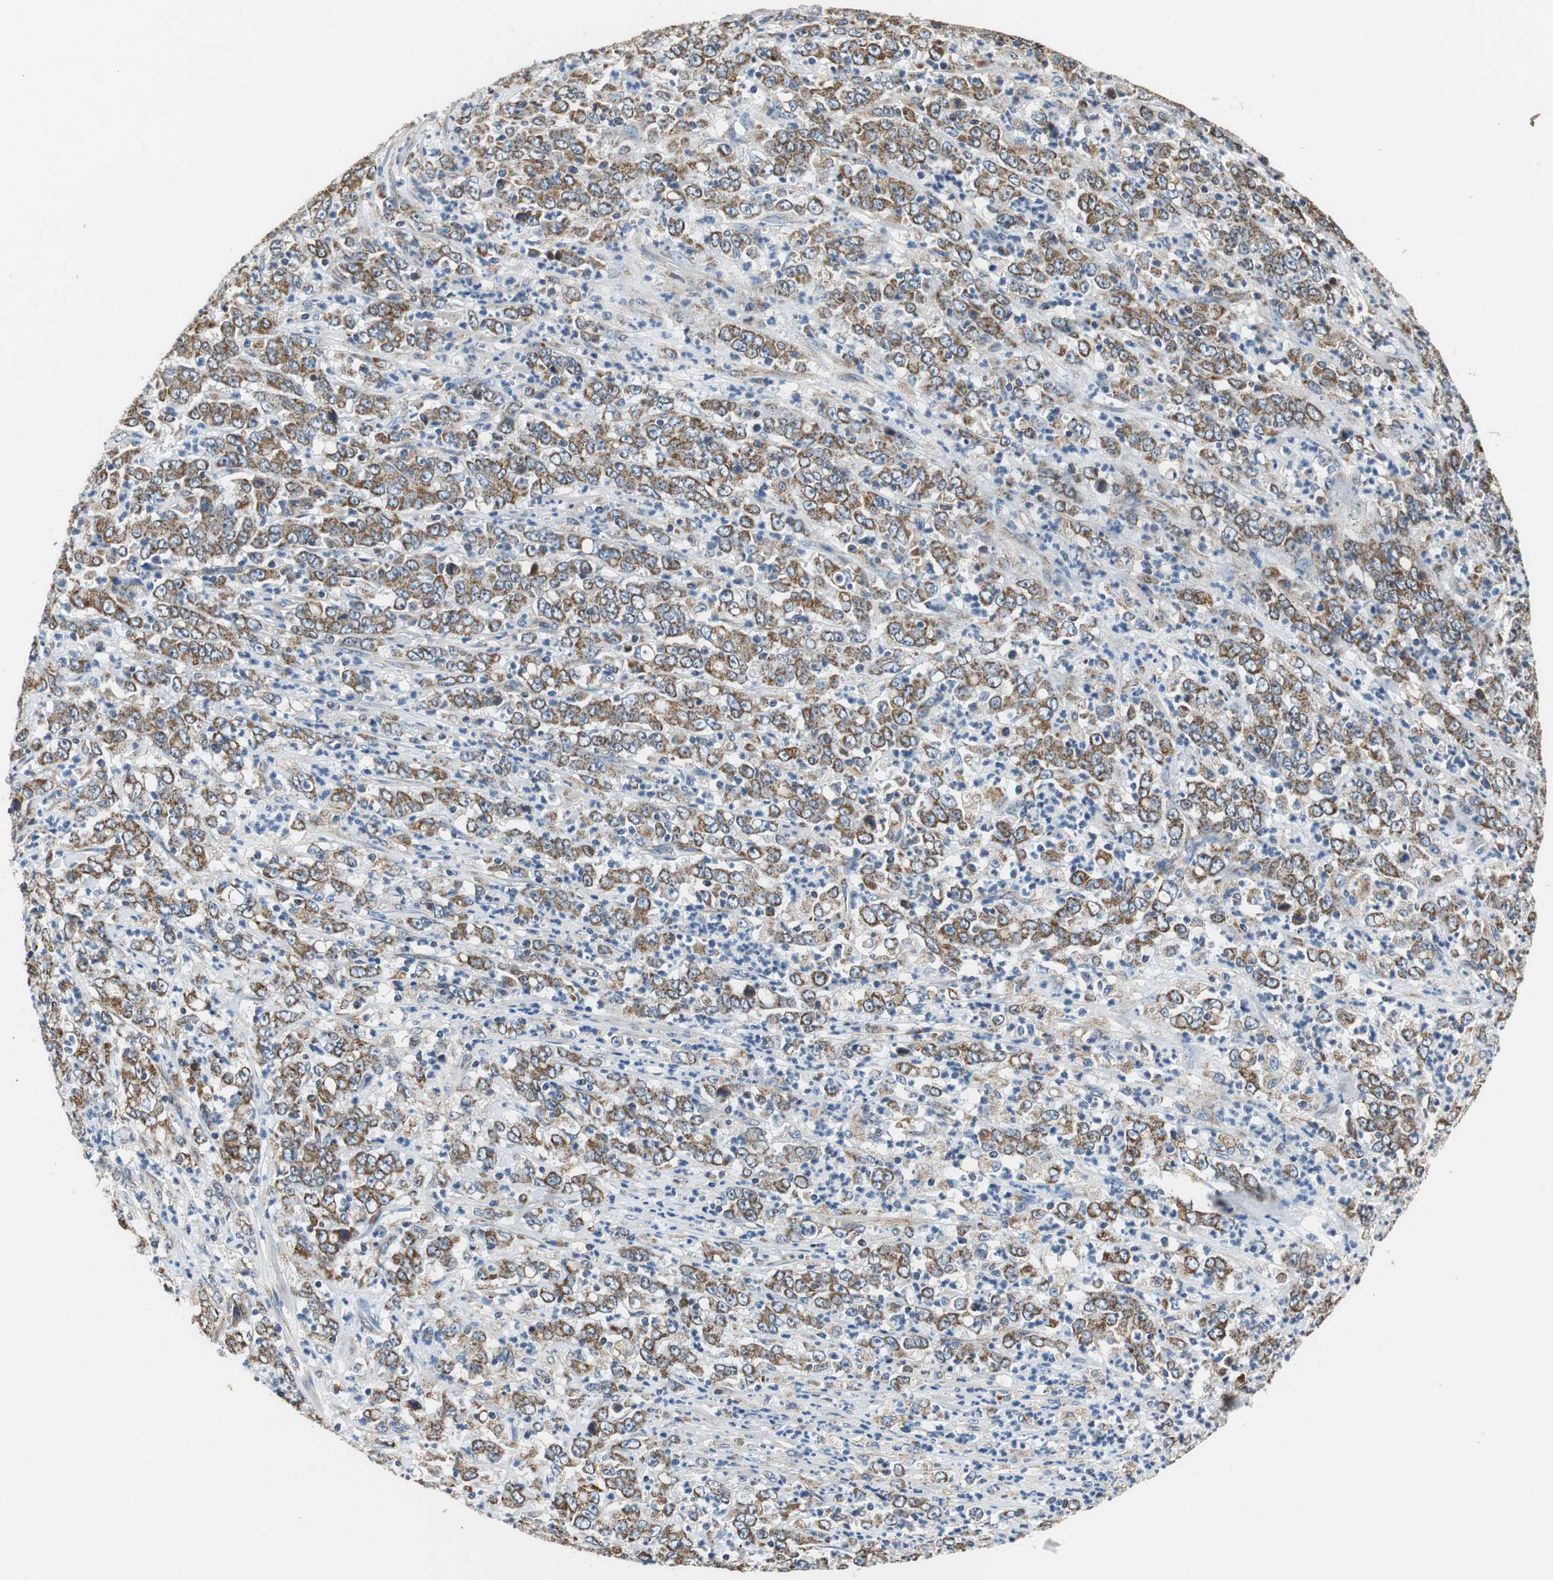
{"staining": {"intensity": "strong", "quantity": ">75%", "location": "cytoplasmic/membranous"}, "tissue": "stomach cancer", "cell_type": "Tumor cells", "image_type": "cancer", "snomed": [{"axis": "morphology", "description": "Adenocarcinoma, NOS"}, {"axis": "topography", "description": "Stomach, lower"}], "caption": "Protein analysis of adenocarcinoma (stomach) tissue demonstrates strong cytoplasmic/membranous staining in approximately >75% of tumor cells.", "gene": "GSTK1", "patient": {"sex": "female", "age": 71}}